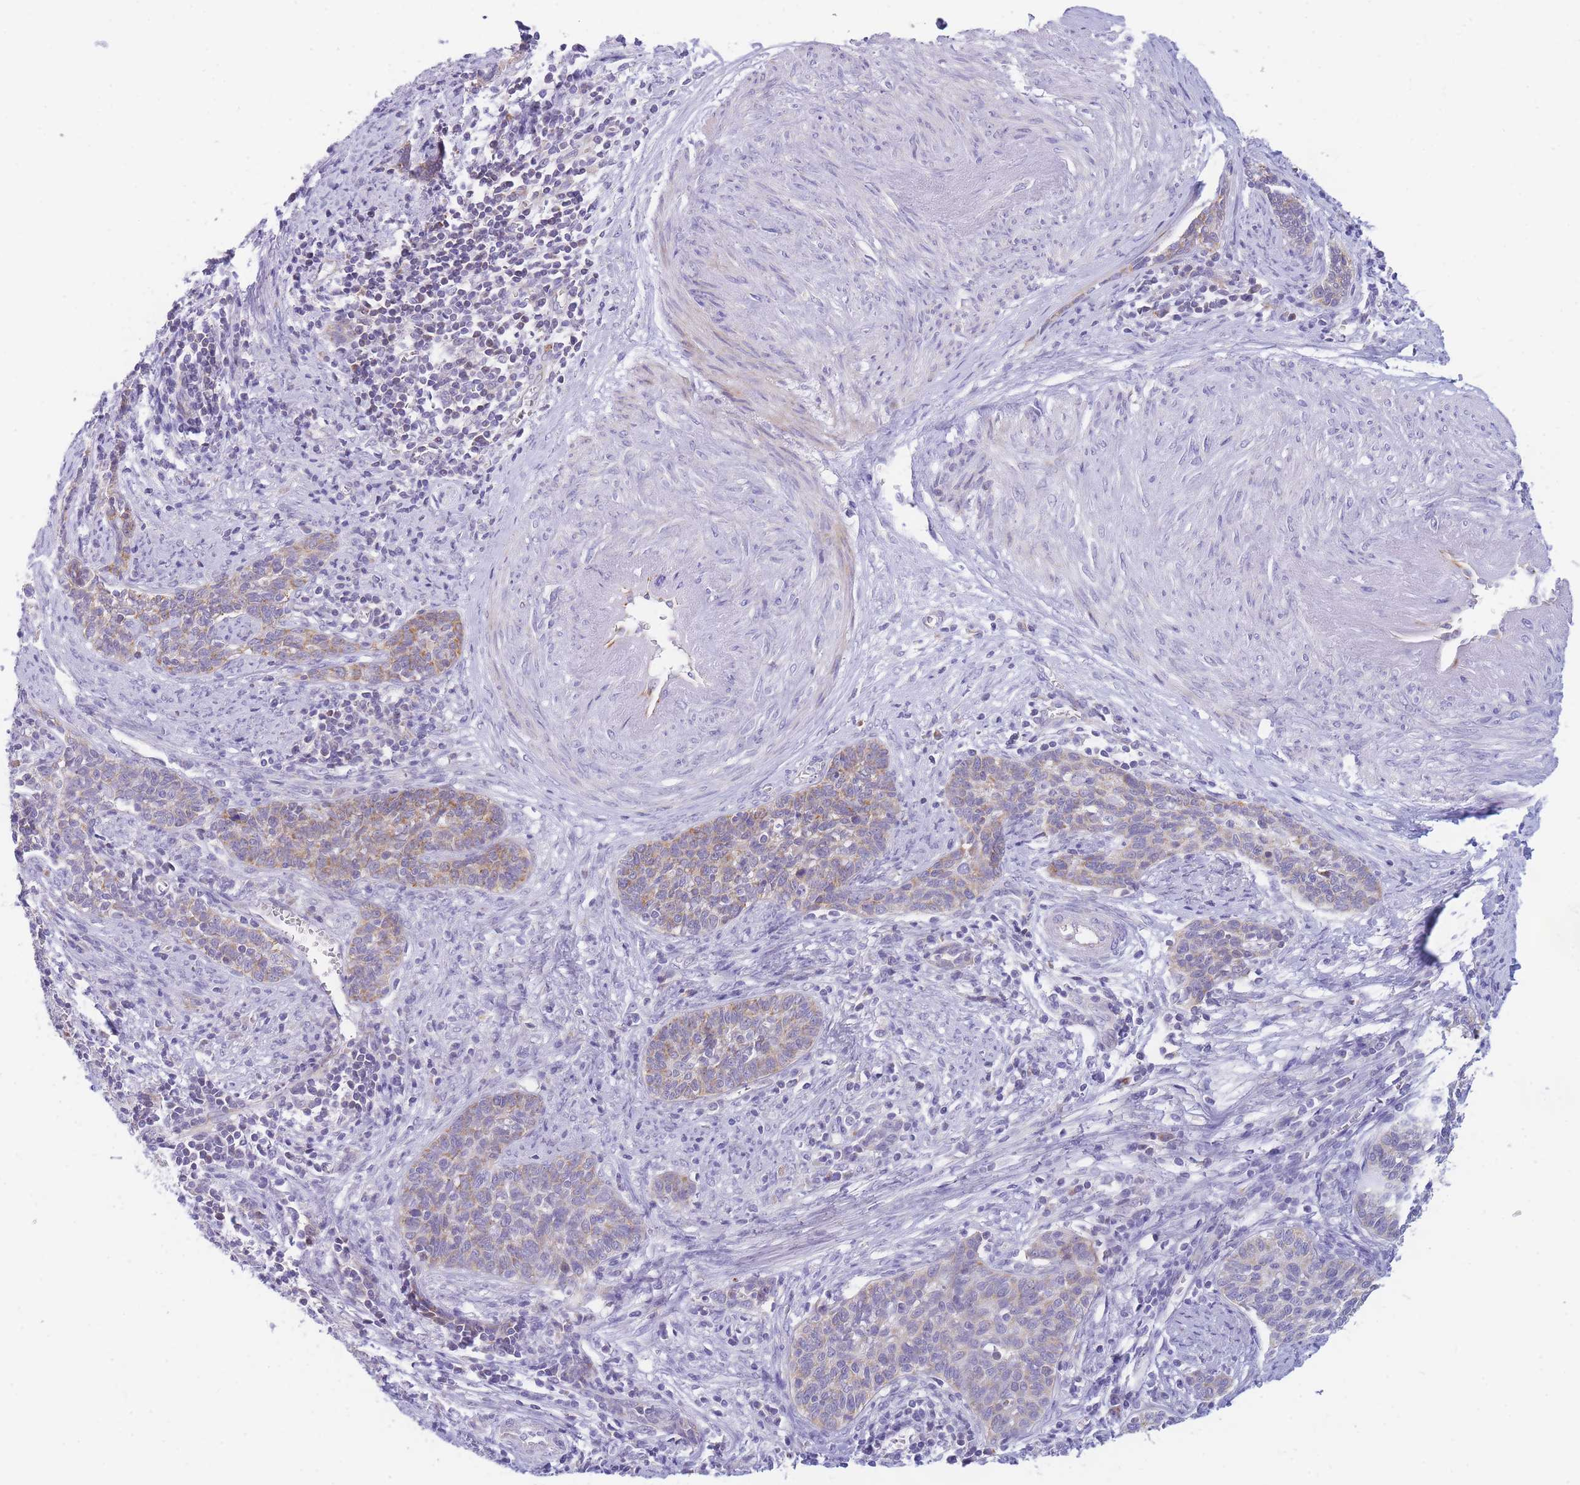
{"staining": {"intensity": "weak", "quantity": "<25%", "location": "cytoplasmic/membranous"}, "tissue": "cervical cancer", "cell_type": "Tumor cells", "image_type": "cancer", "snomed": [{"axis": "morphology", "description": "Squamous cell carcinoma, NOS"}, {"axis": "topography", "description": "Cervix"}], "caption": "A high-resolution image shows immunohistochemistry (IHC) staining of cervical cancer, which demonstrates no significant staining in tumor cells.", "gene": "DDX49", "patient": {"sex": "female", "age": 39}}